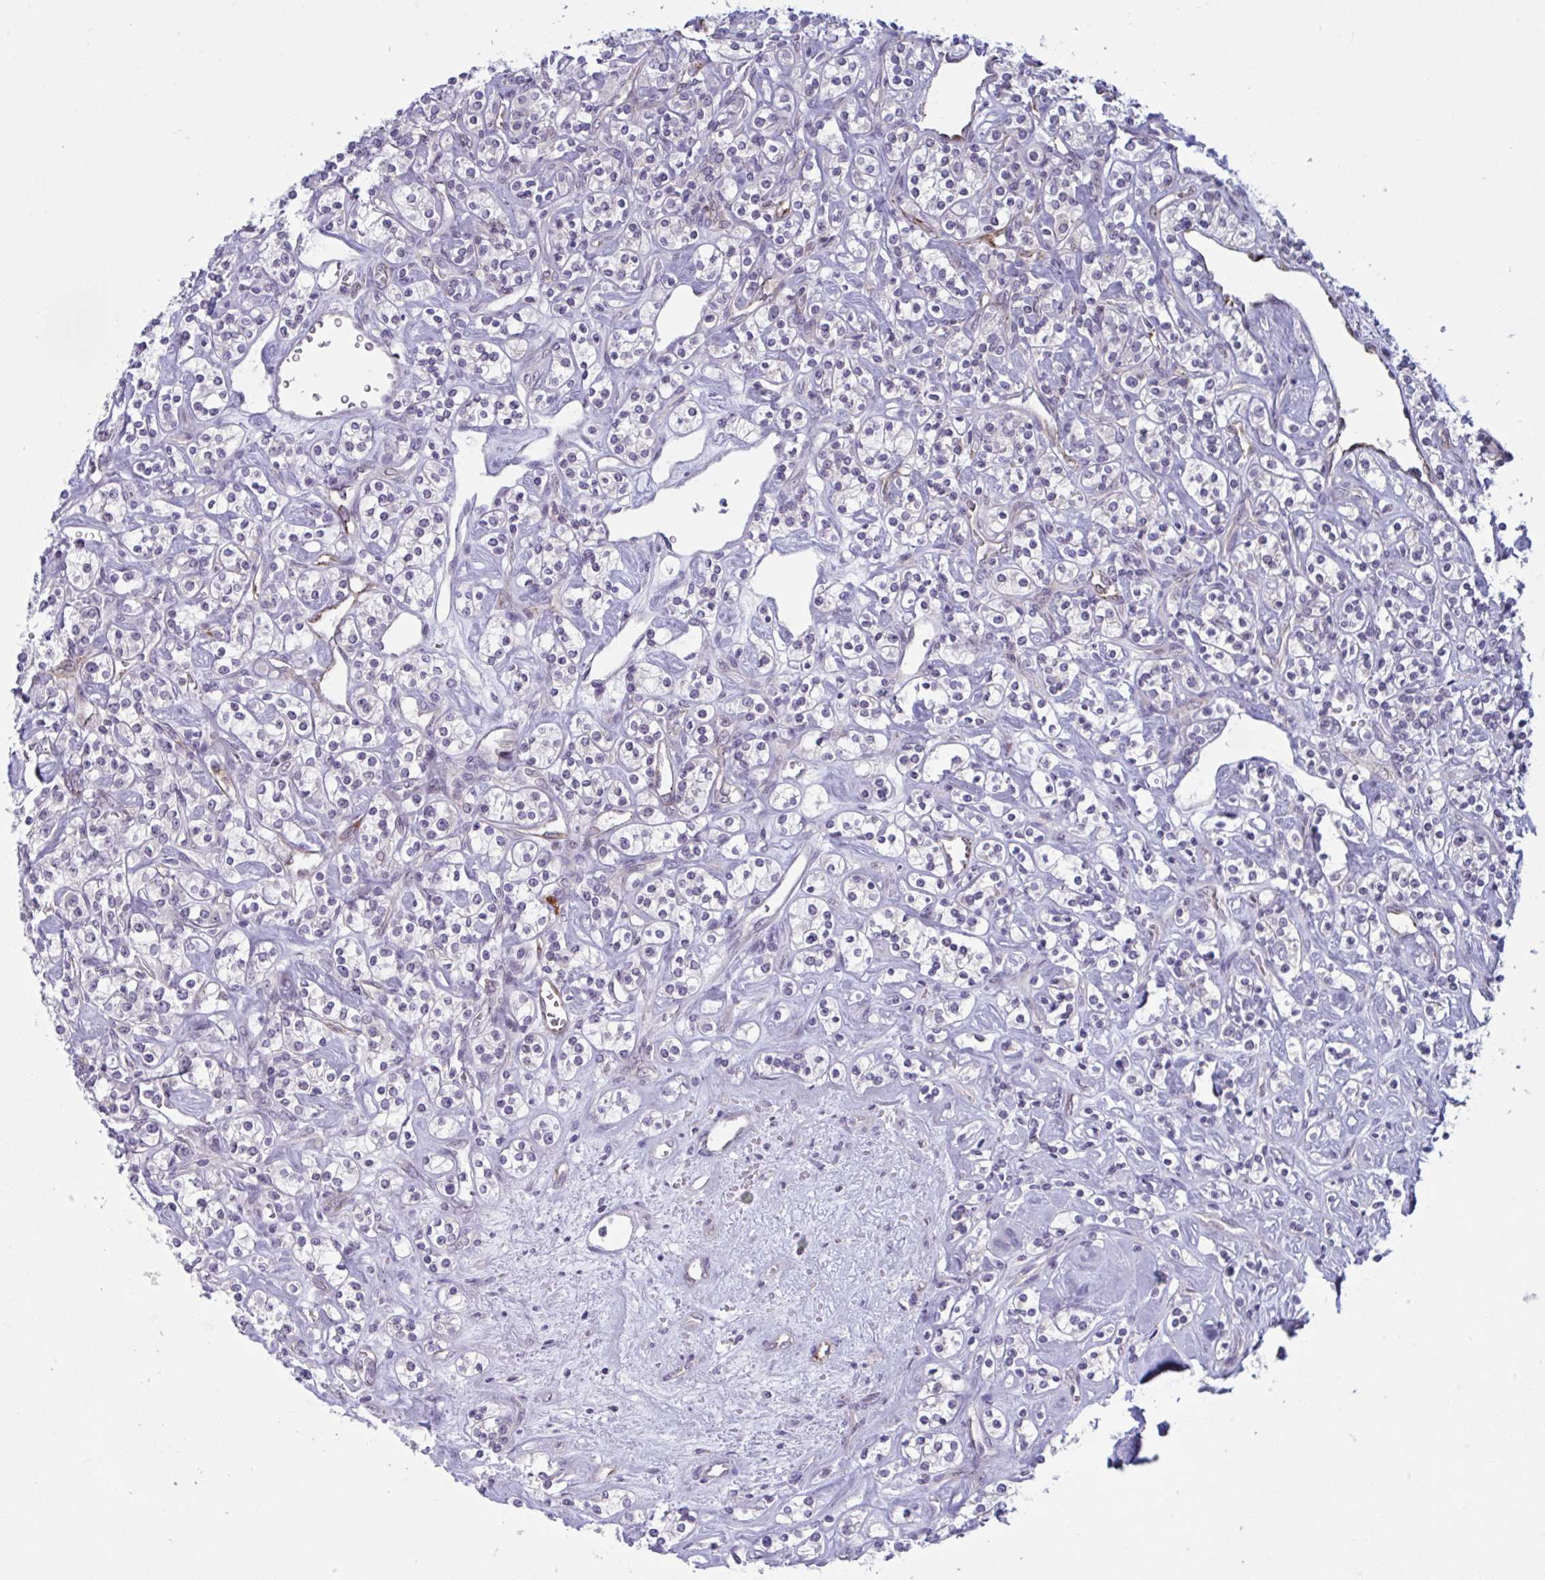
{"staining": {"intensity": "negative", "quantity": "none", "location": "none"}, "tissue": "renal cancer", "cell_type": "Tumor cells", "image_type": "cancer", "snomed": [{"axis": "morphology", "description": "Adenocarcinoma, NOS"}, {"axis": "topography", "description": "Kidney"}], "caption": "A histopathology image of renal adenocarcinoma stained for a protein reveals no brown staining in tumor cells.", "gene": "TANK", "patient": {"sex": "male", "age": 77}}